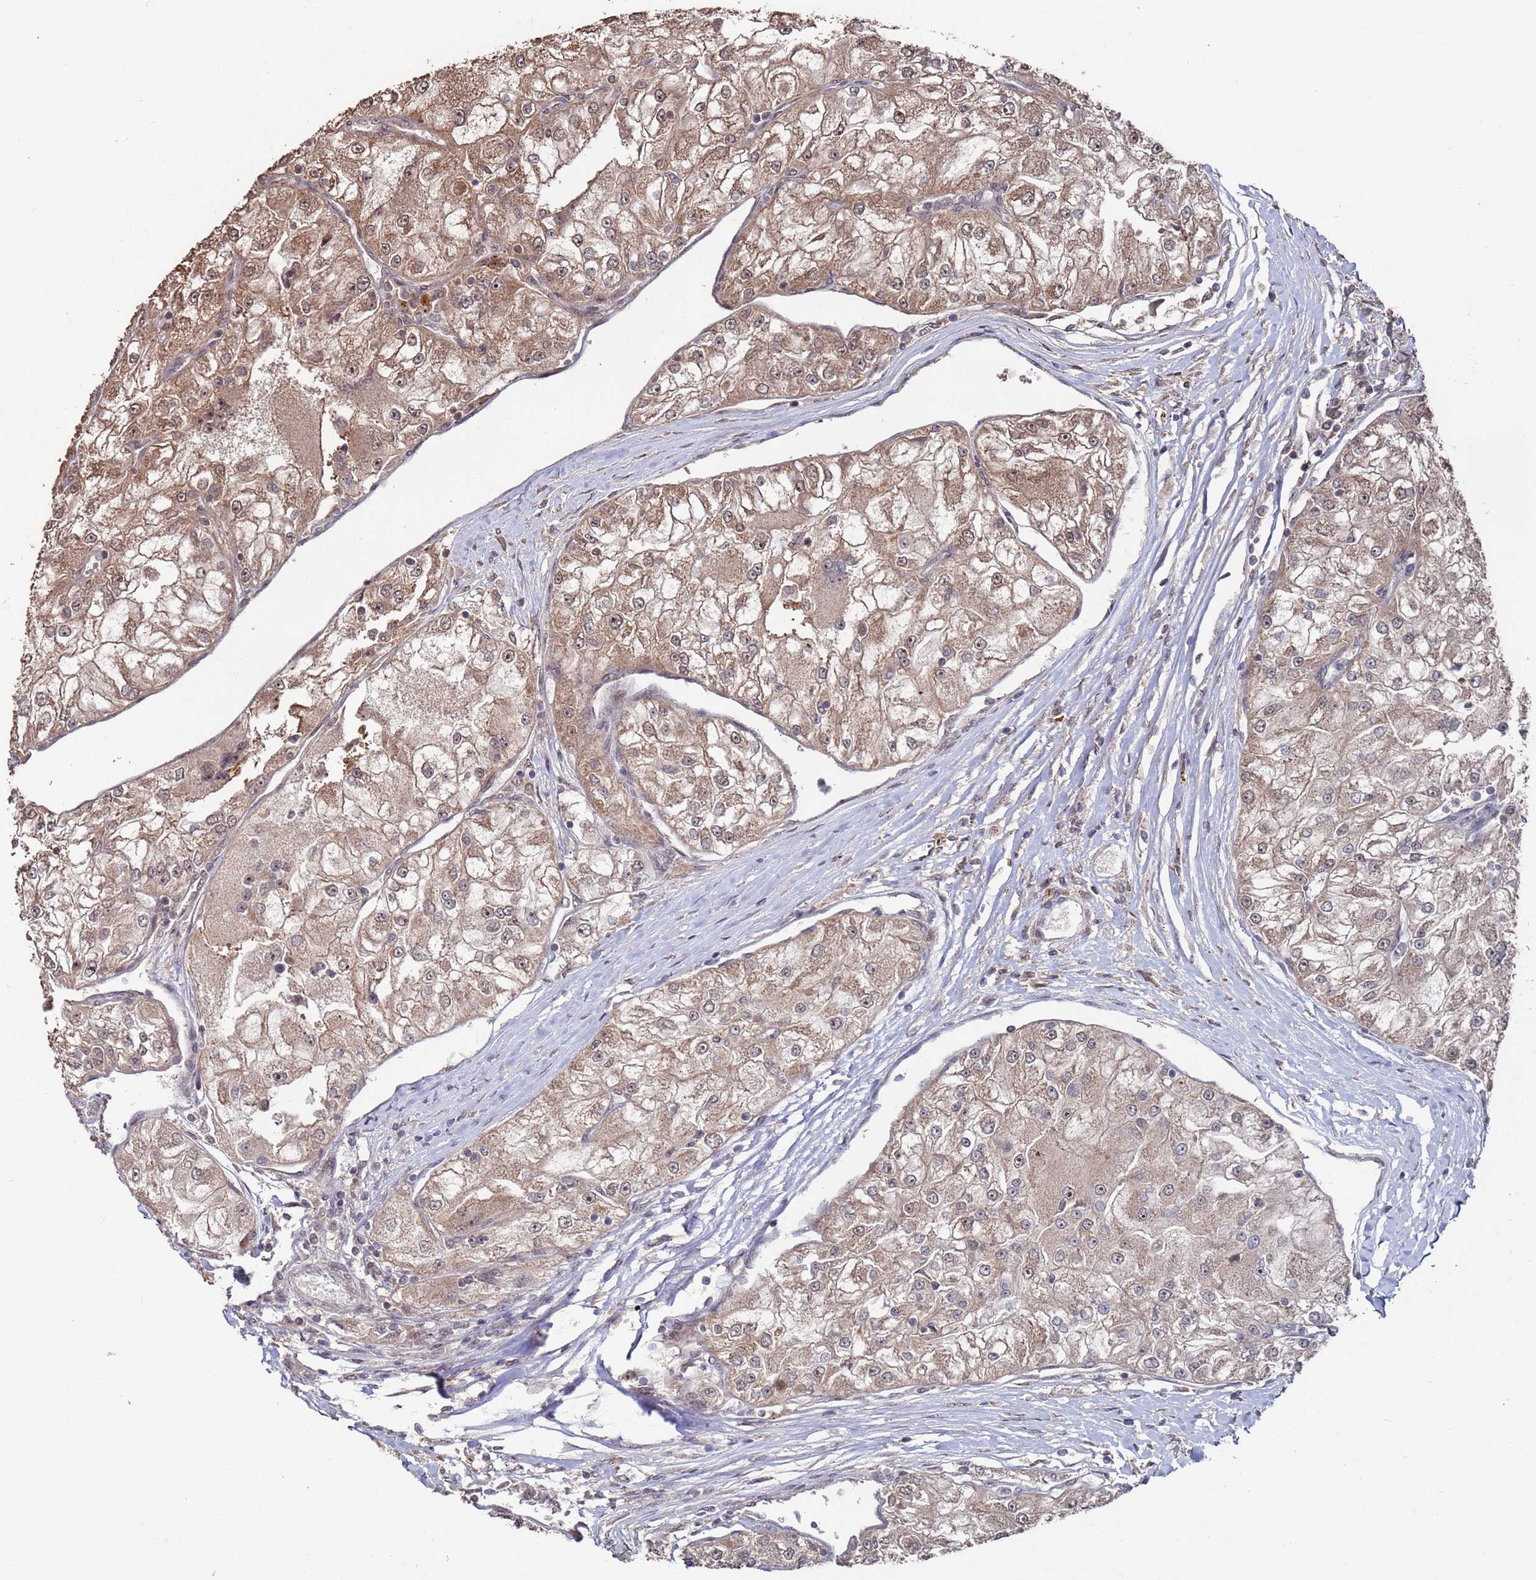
{"staining": {"intensity": "moderate", "quantity": ">75%", "location": "cytoplasmic/membranous"}, "tissue": "renal cancer", "cell_type": "Tumor cells", "image_type": "cancer", "snomed": [{"axis": "morphology", "description": "Adenocarcinoma, NOS"}, {"axis": "topography", "description": "Kidney"}], "caption": "Brown immunohistochemical staining in human renal cancer exhibits moderate cytoplasmic/membranous expression in about >75% of tumor cells.", "gene": "PRR7", "patient": {"sex": "female", "age": 72}}